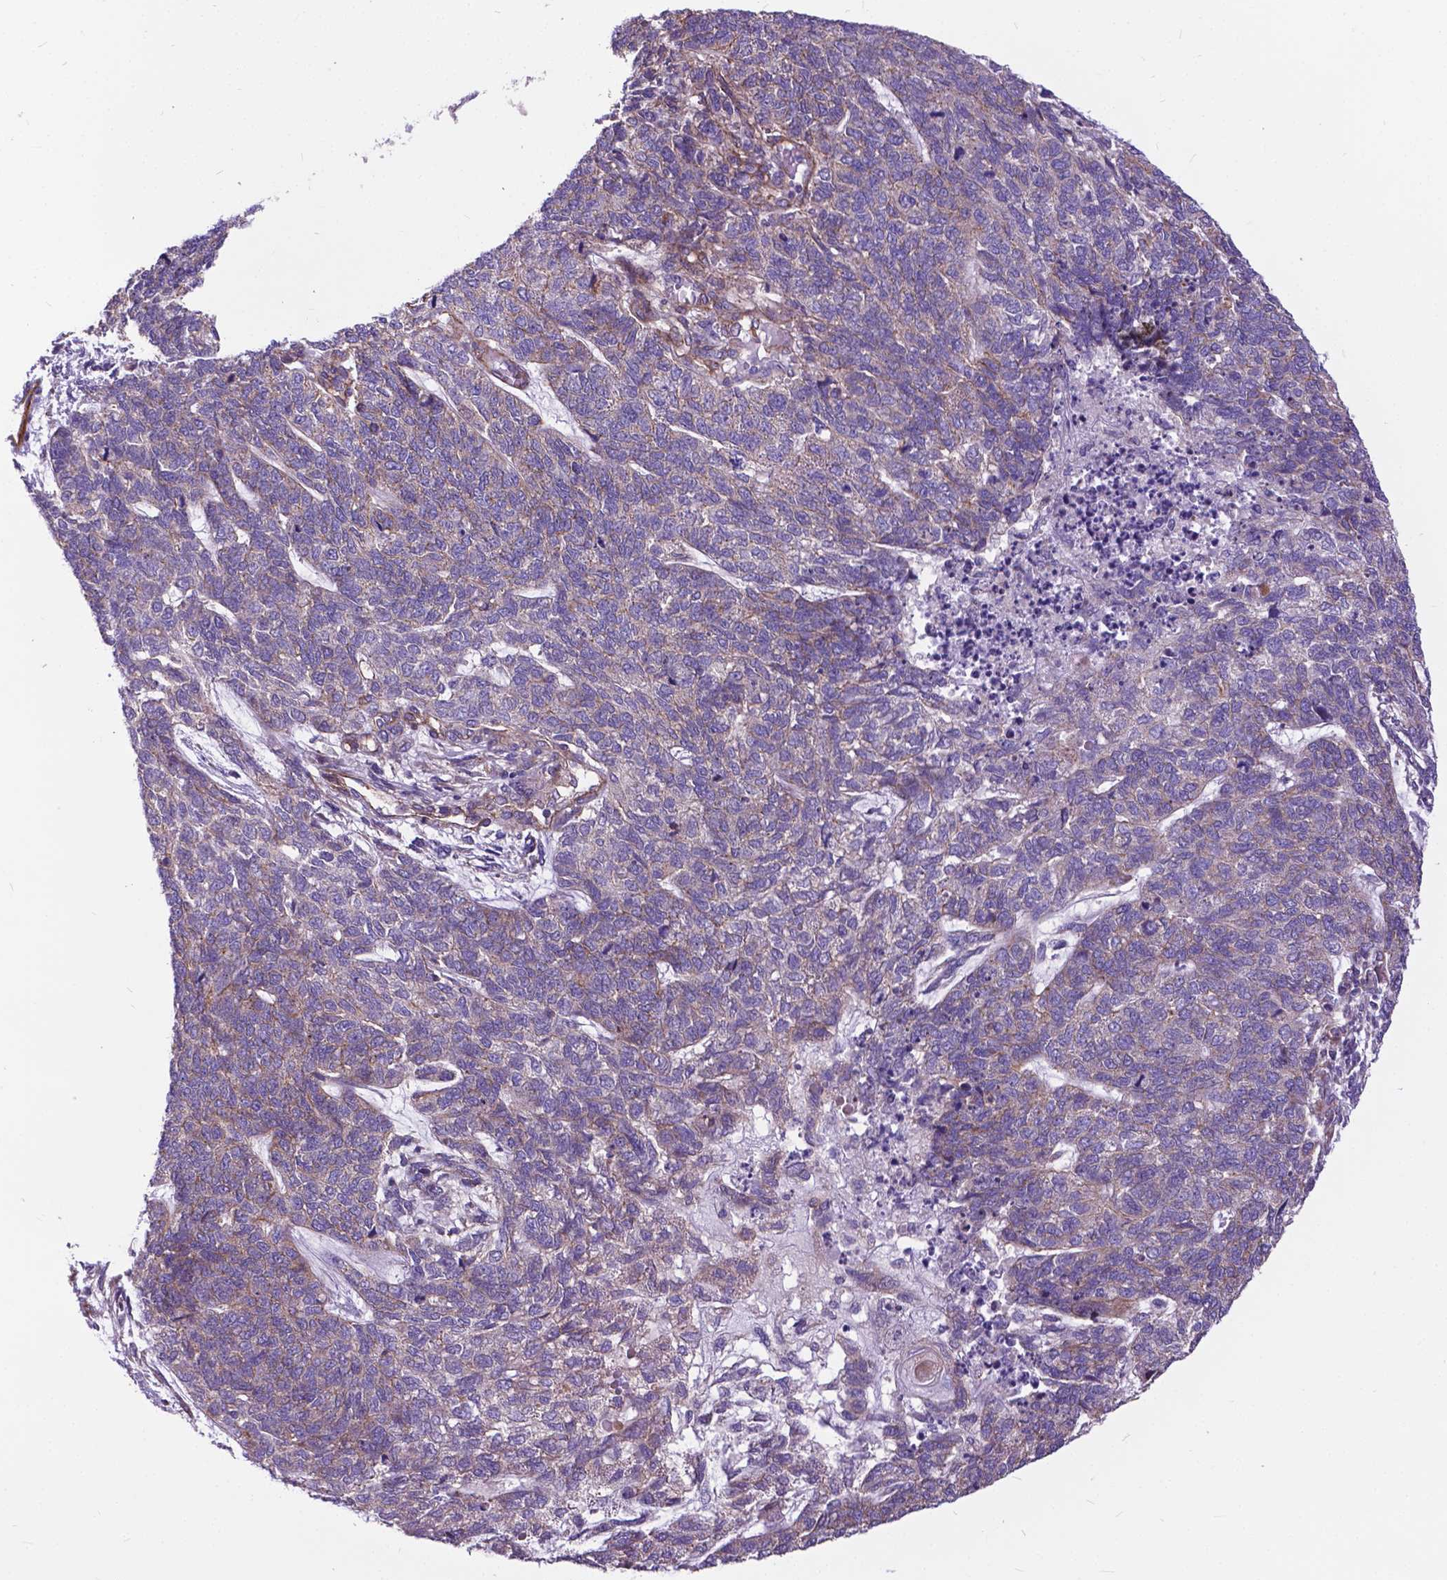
{"staining": {"intensity": "negative", "quantity": "none", "location": "none"}, "tissue": "cervical cancer", "cell_type": "Tumor cells", "image_type": "cancer", "snomed": [{"axis": "morphology", "description": "Squamous cell carcinoma, NOS"}, {"axis": "topography", "description": "Cervix"}], "caption": "High power microscopy histopathology image of an immunohistochemistry (IHC) micrograph of cervical cancer (squamous cell carcinoma), revealing no significant expression in tumor cells.", "gene": "FLT4", "patient": {"sex": "female", "age": 63}}